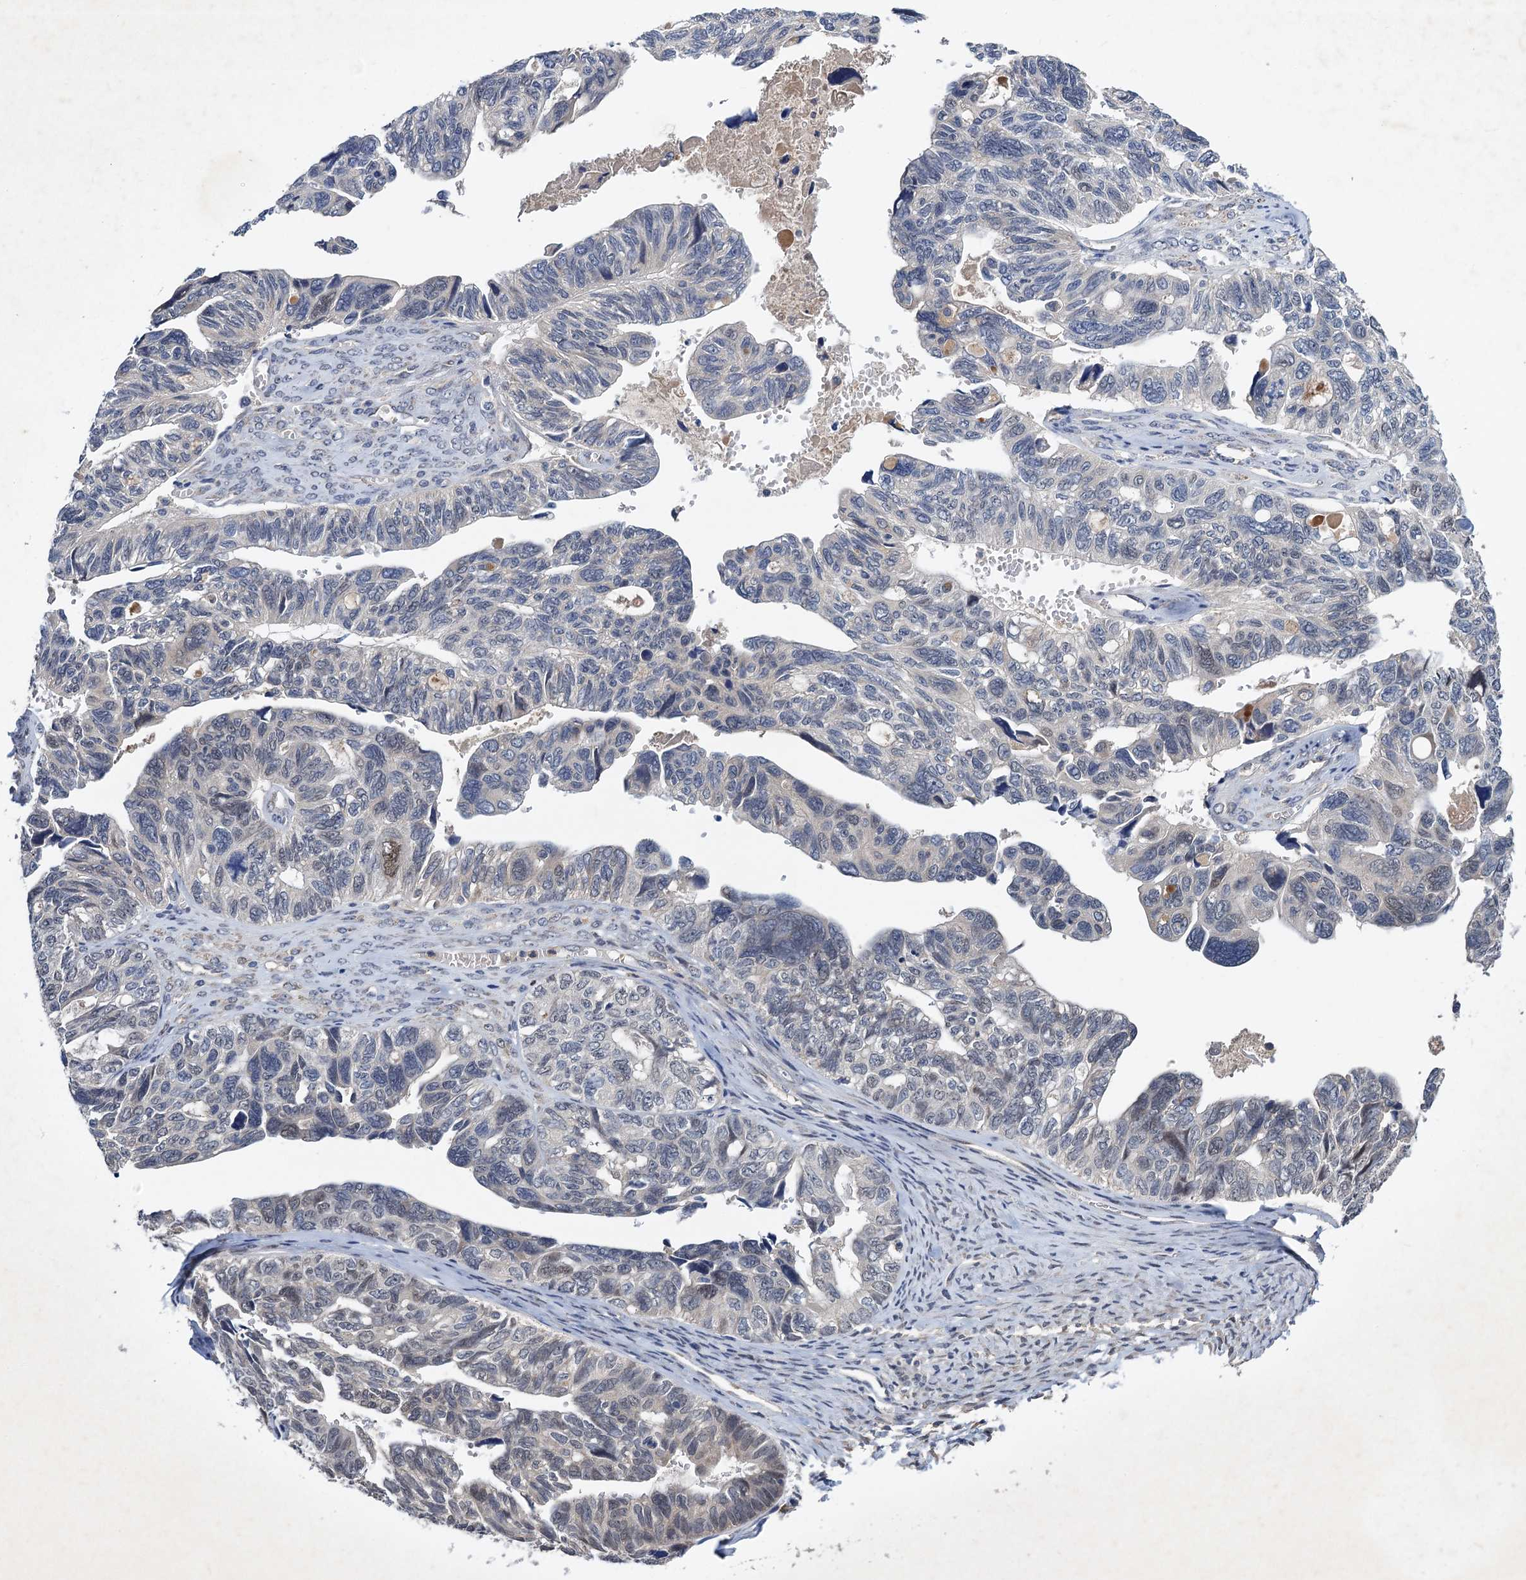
{"staining": {"intensity": "negative", "quantity": "none", "location": "none"}, "tissue": "ovarian cancer", "cell_type": "Tumor cells", "image_type": "cancer", "snomed": [{"axis": "morphology", "description": "Cystadenocarcinoma, serous, NOS"}, {"axis": "topography", "description": "Ovary"}], "caption": "IHC of human ovarian cancer (serous cystadenocarcinoma) reveals no positivity in tumor cells.", "gene": "TMEM39B", "patient": {"sex": "female", "age": 79}}